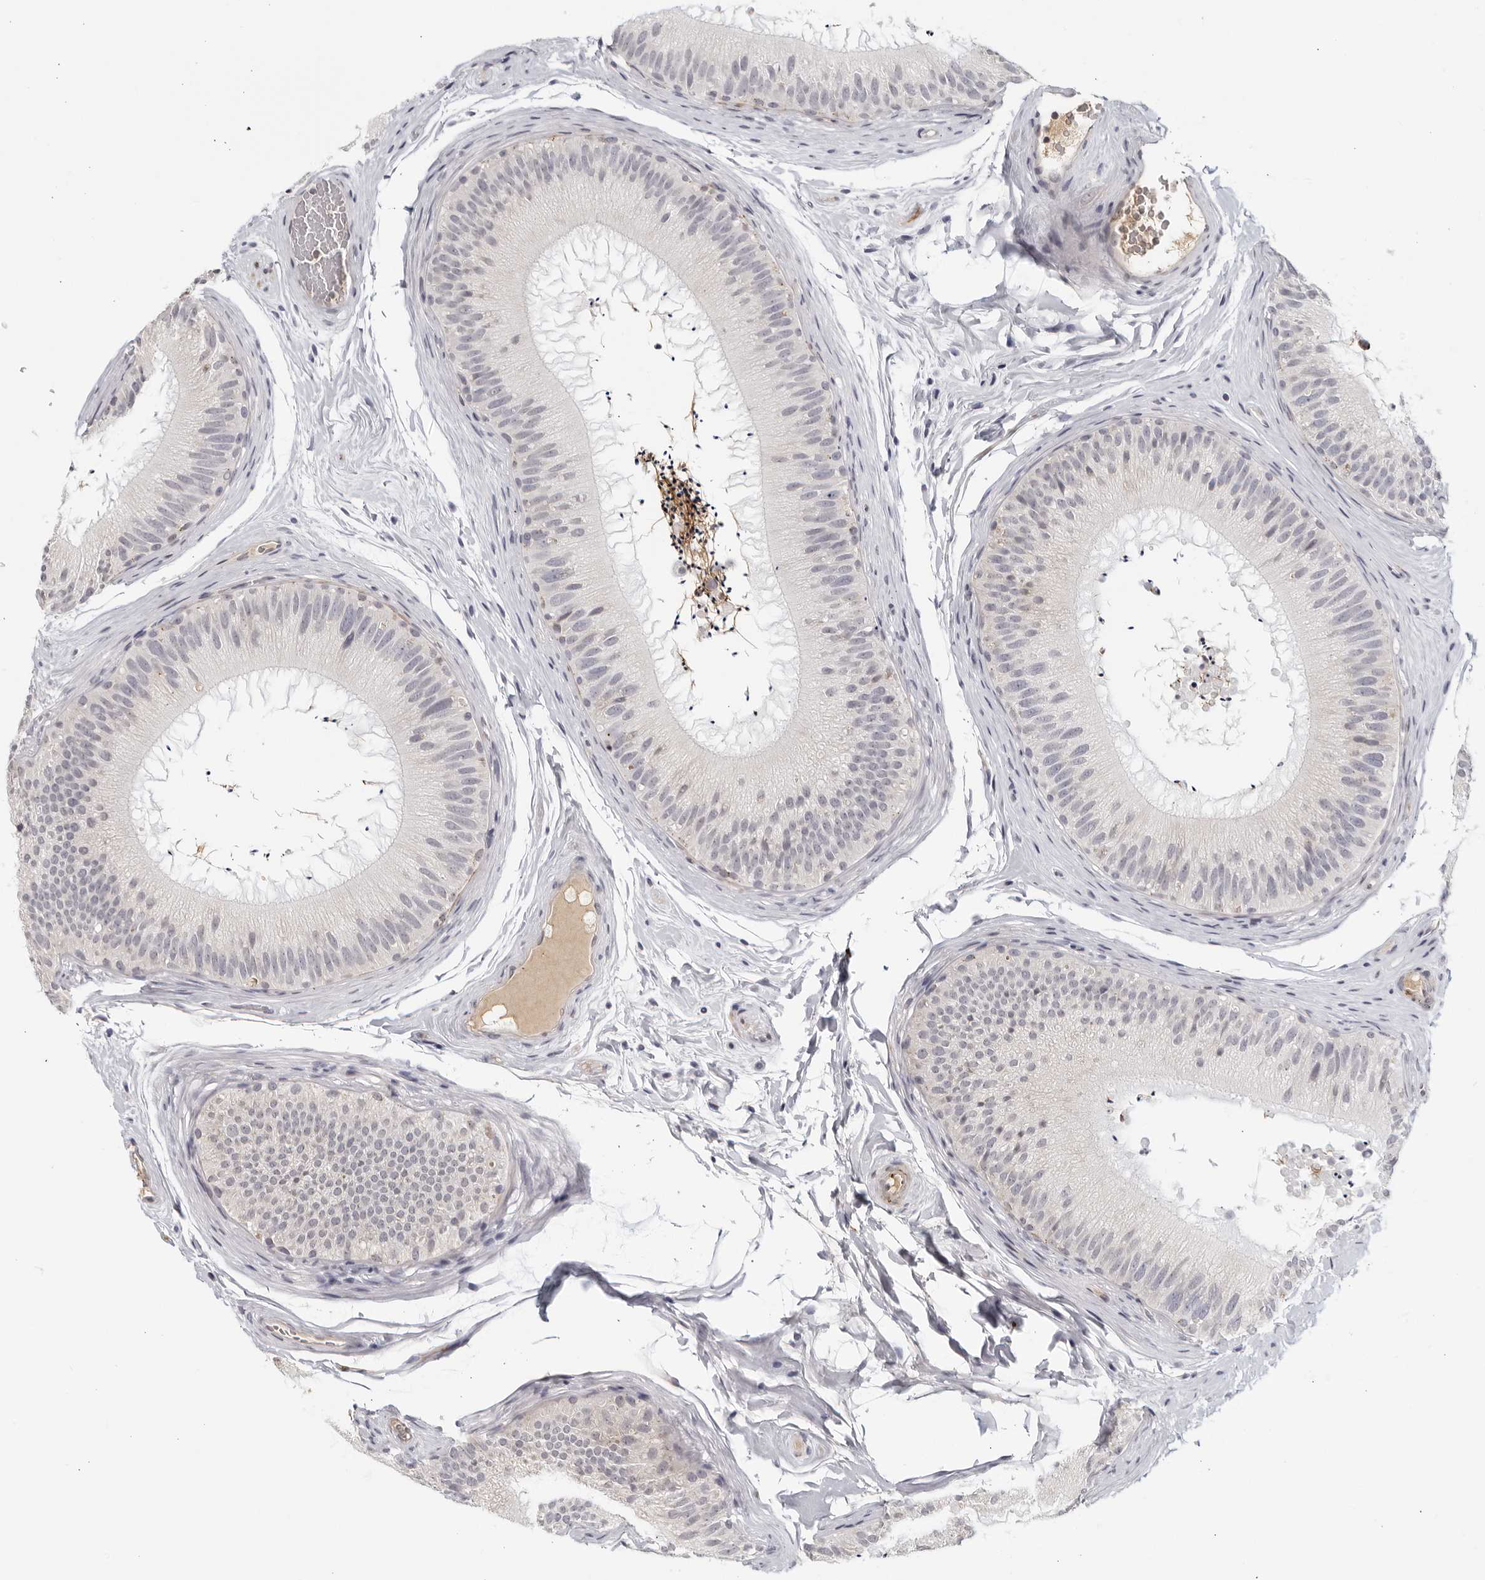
{"staining": {"intensity": "weak", "quantity": "<25%", "location": "cytoplasmic/membranous"}, "tissue": "epididymis", "cell_type": "Glandular cells", "image_type": "normal", "snomed": [{"axis": "morphology", "description": "Normal tissue, NOS"}, {"axis": "topography", "description": "Epididymis"}], "caption": "This is an immunohistochemistry image of benign human epididymis. There is no positivity in glandular cells.", "gene": "STRADB", "patient": {"sex": "male", "age": 45}}